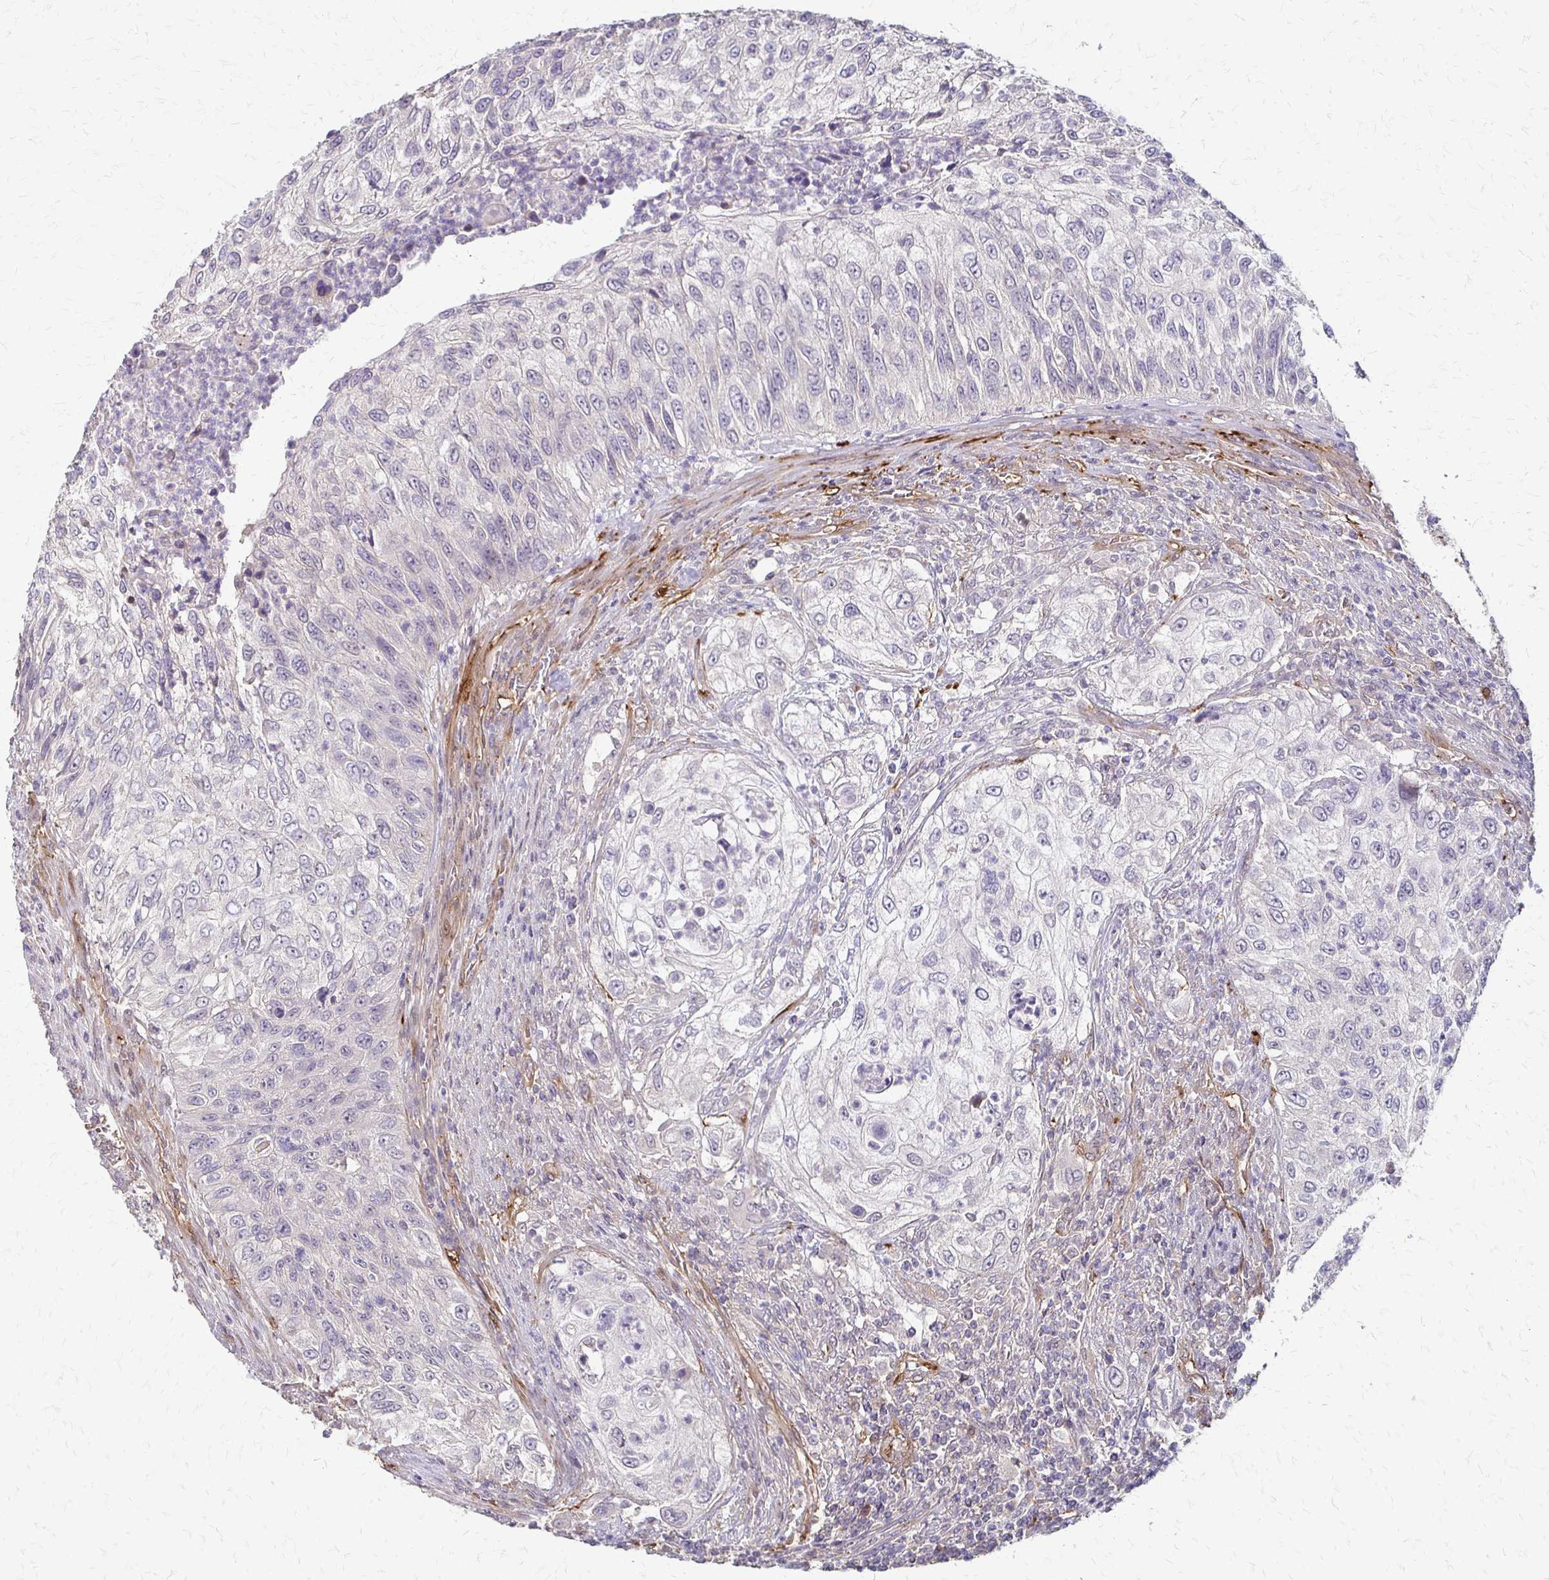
{"staining": {"intensity": "negative", "quantity": "none", "location": "none"}, "tissue": "urothelial cancer", "cell_type": "Tumor cells", "image_type": "cancer", "snomed": [{"axis": "morphology", "description": "Urothelial carcinoma, High grade"}, {"axis": "topography", "description": "Urinary bladder"}], "caption": "Immunohistochemistry (IHC) image of human urothelial cancer stained for a protein (brown), which displays no positivity in tumor cells. (DAB (3,3'-diaminobenzidine) immunohistochemistry visualized using brightfield microscopy, high magnification).", "gene": "CFL2", "patient": {"sex": "female", "age": 60}}